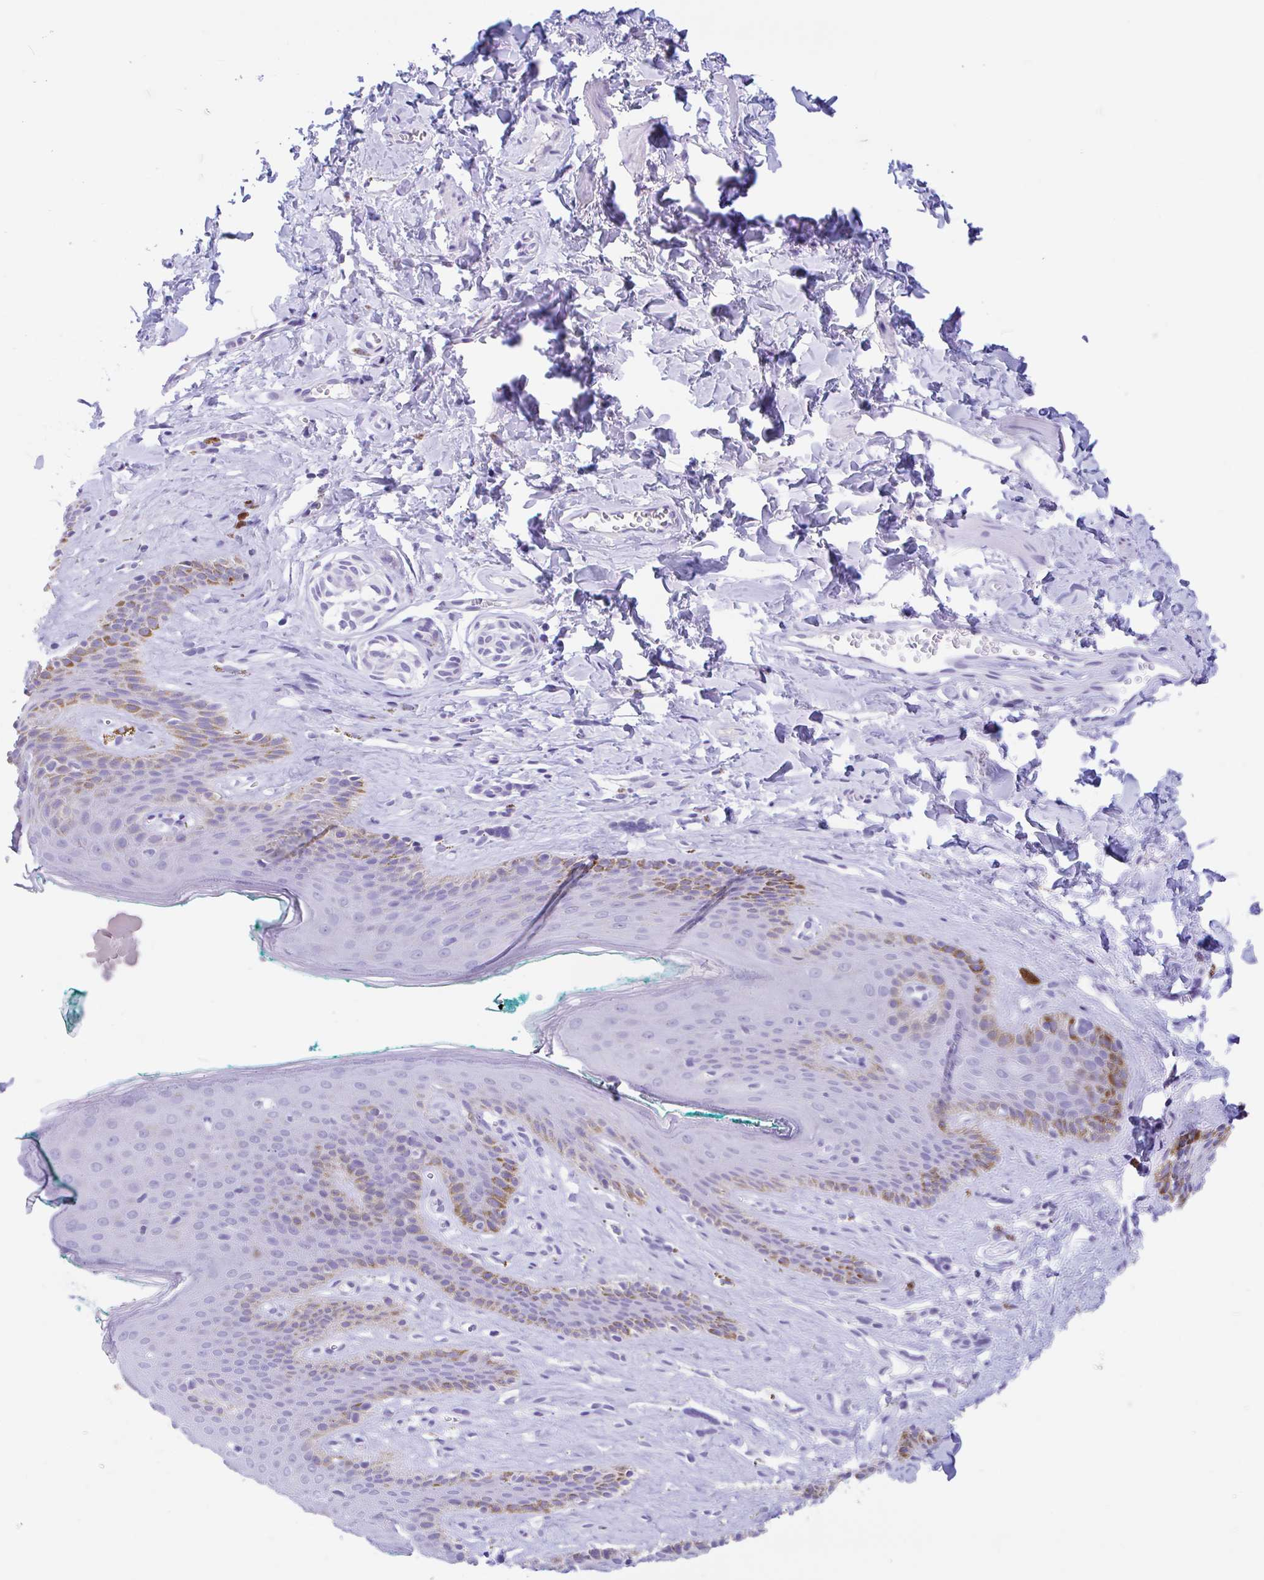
{"staining": {"intensity": "moderate", "quantity": "<25%", "location": "cytoplasmic/membranous"}, "tissue": "skin", "cell_type": "Epidermal cells", "image_type": "normal", "snomed": [{"axis": "morphology", "description": "Normal tissue, NOS"}, {"axis": "topography", "description": "Vulva"}, {"axis": "topography", "description": "Peripheral nerve tissue"}], "caption": "DAB (3,3'-diaminobenzidine) immunohistochemical staining of normal skin reveals moderate cytoplasmic/membranous protein expression in about <25% of epidermal cells.", "gene": "ZNF319", "patient": {"sex": "female", "age": 66}}